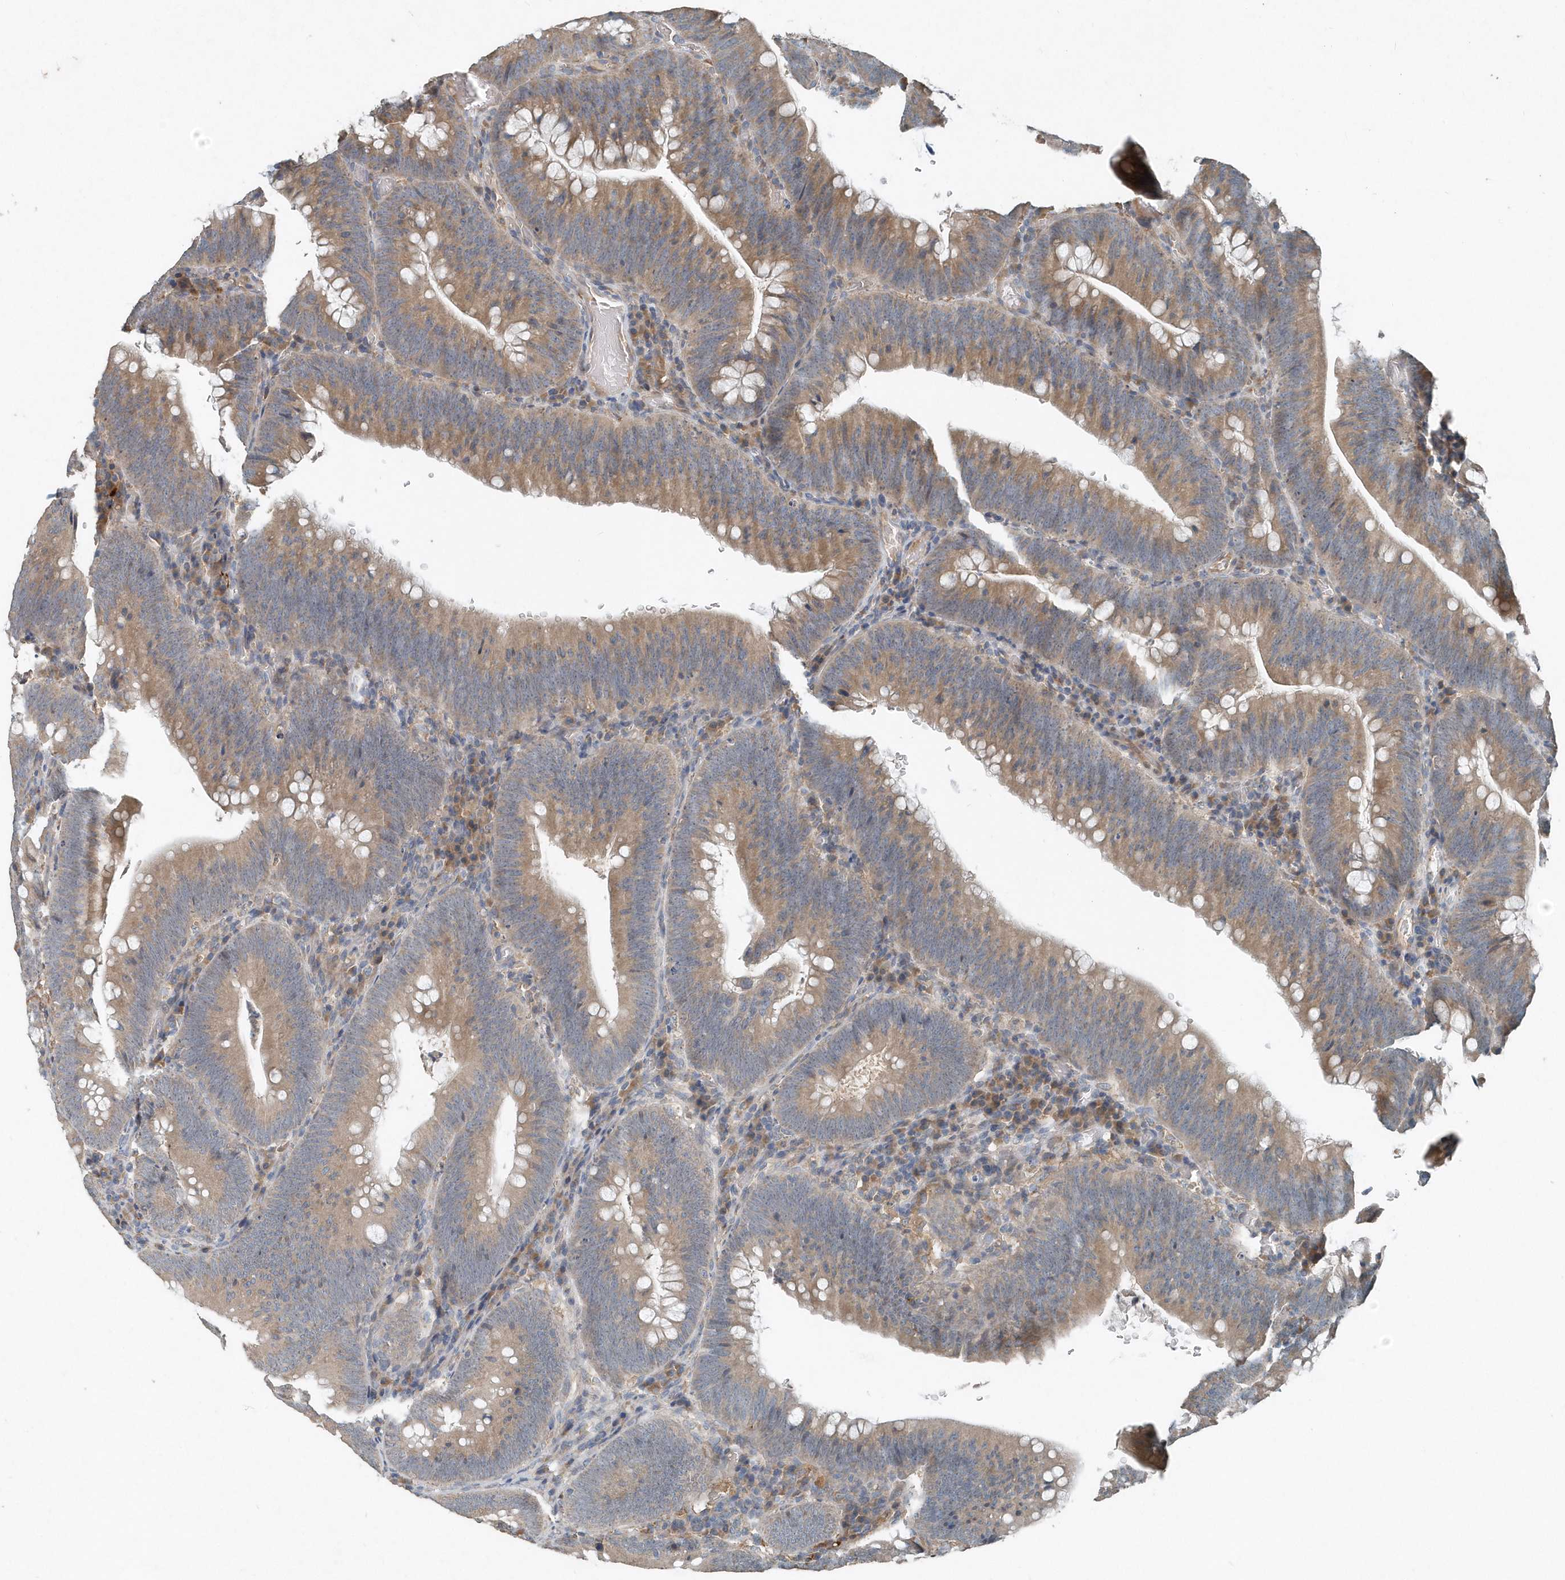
{"staining": {"intensity": "moderate", "quantity": "25%-75%", "location": "cytoplasmic/membranous"}, "tissue": "colorectal cancer", "cell_type": "Tumor cells", "image_type": "cancer", "snomed": [{"axis": "morphology", "description": "Normal tissue, NOS"}, {"axis": "topography", "description": "Colon"}], "caption": "Immunohistochemical staining of human colorectal cancer demonstrates medium levels of moderate cytoplasmic/membranous protein staining in approximately 25%-75% of tumor cells.", "gene": "SCFD2", "patient": {"sex": "female", "age": 82}}